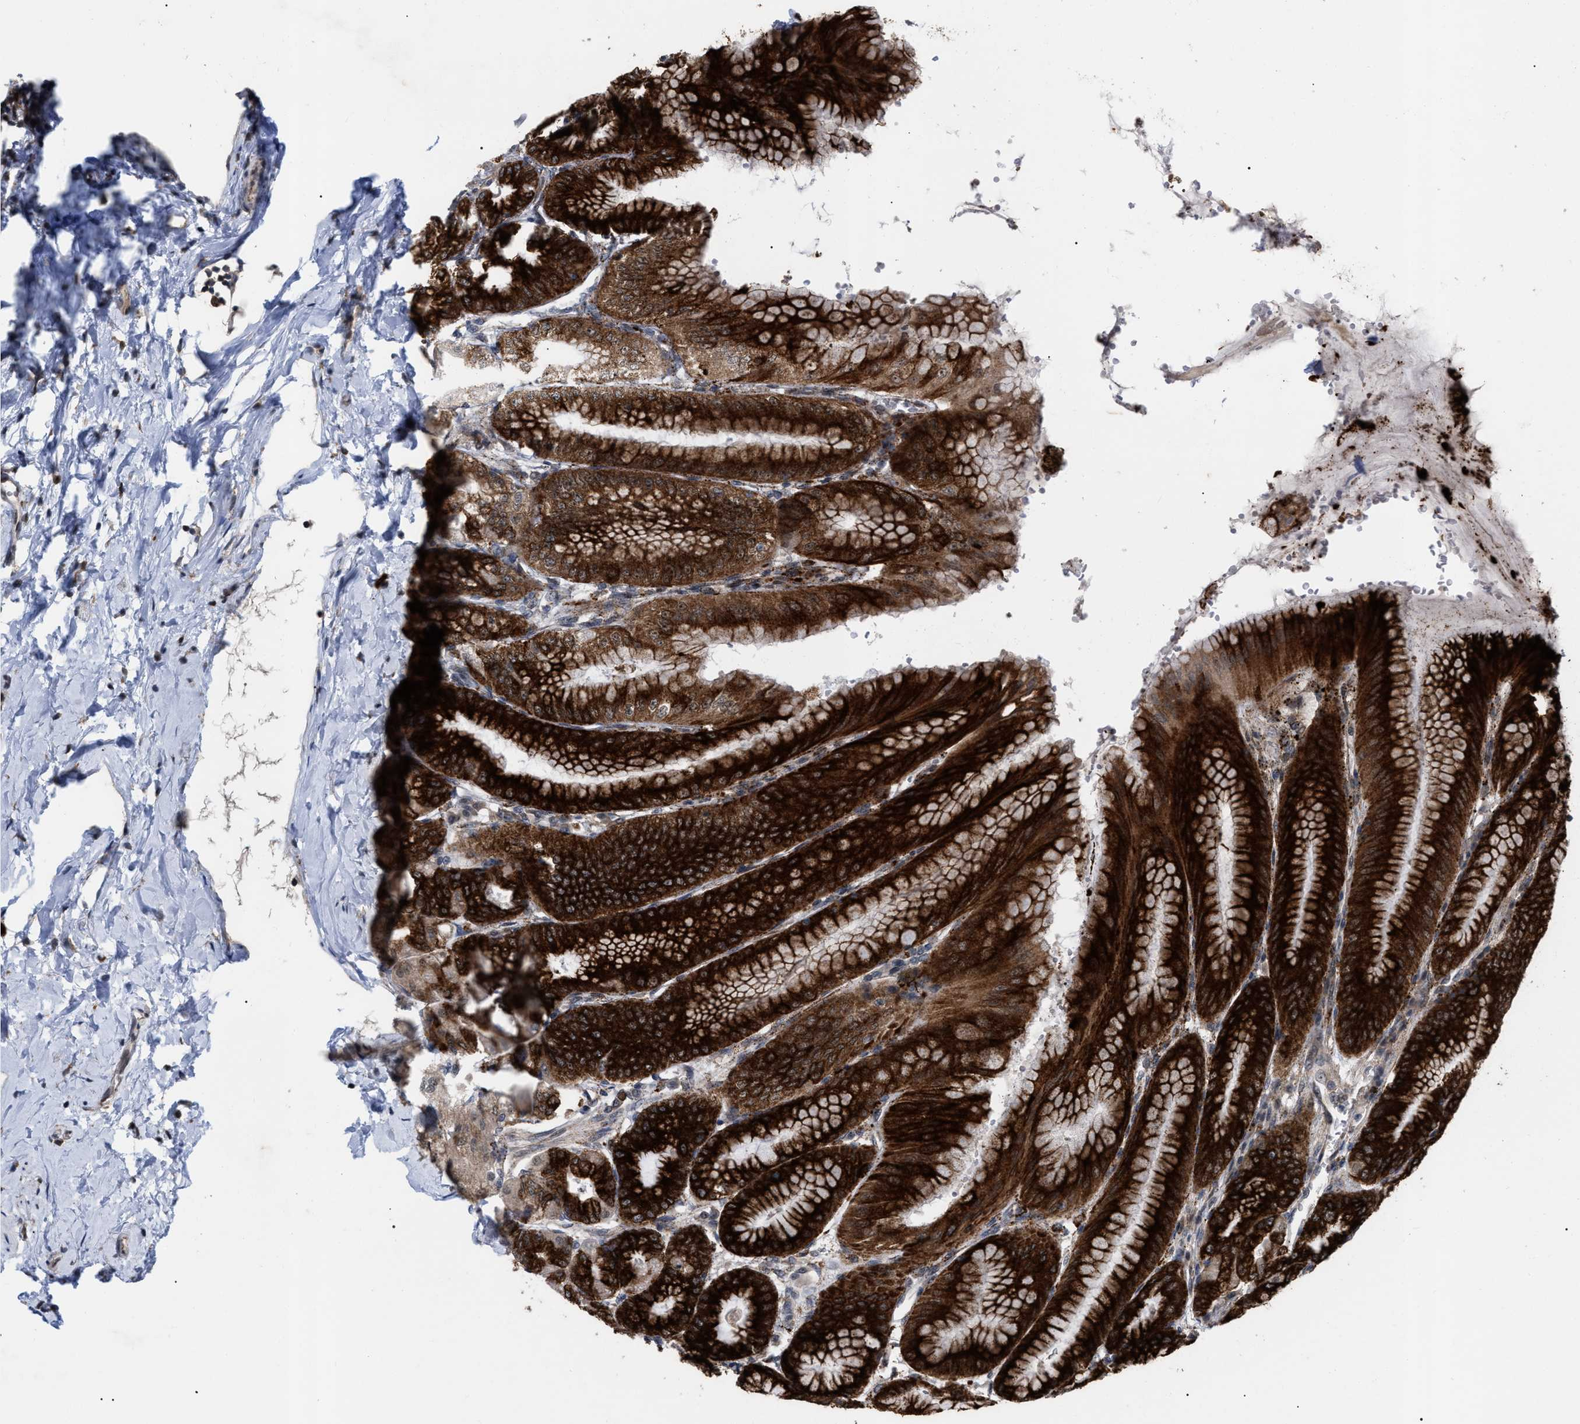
{"staining": {"intensity": "strong", "quantity": ">75%", "location": "cytoplasmic/membranous,nuclear"}, "tissue": "stomach", "cell_type": "Glandular cells", "image_type": "normal", "snomed": [{"axis": "morphology", "description": "Normal tissue, NOS"}, {"axis": "topography", "description": "Stomach, lower"}], "caption": "Normal stomach was stained to show a protein in brown. There is high levels of strong cytoplasmic/membranous,nuclear expression in about >75% of glandular cells. Using DAB (brown) and hematoxylin (blue) stains, captured at high magnification using brightfield microscopy.", "gene": "UPF1", "patient": {"sex": "male", "age": 71}}